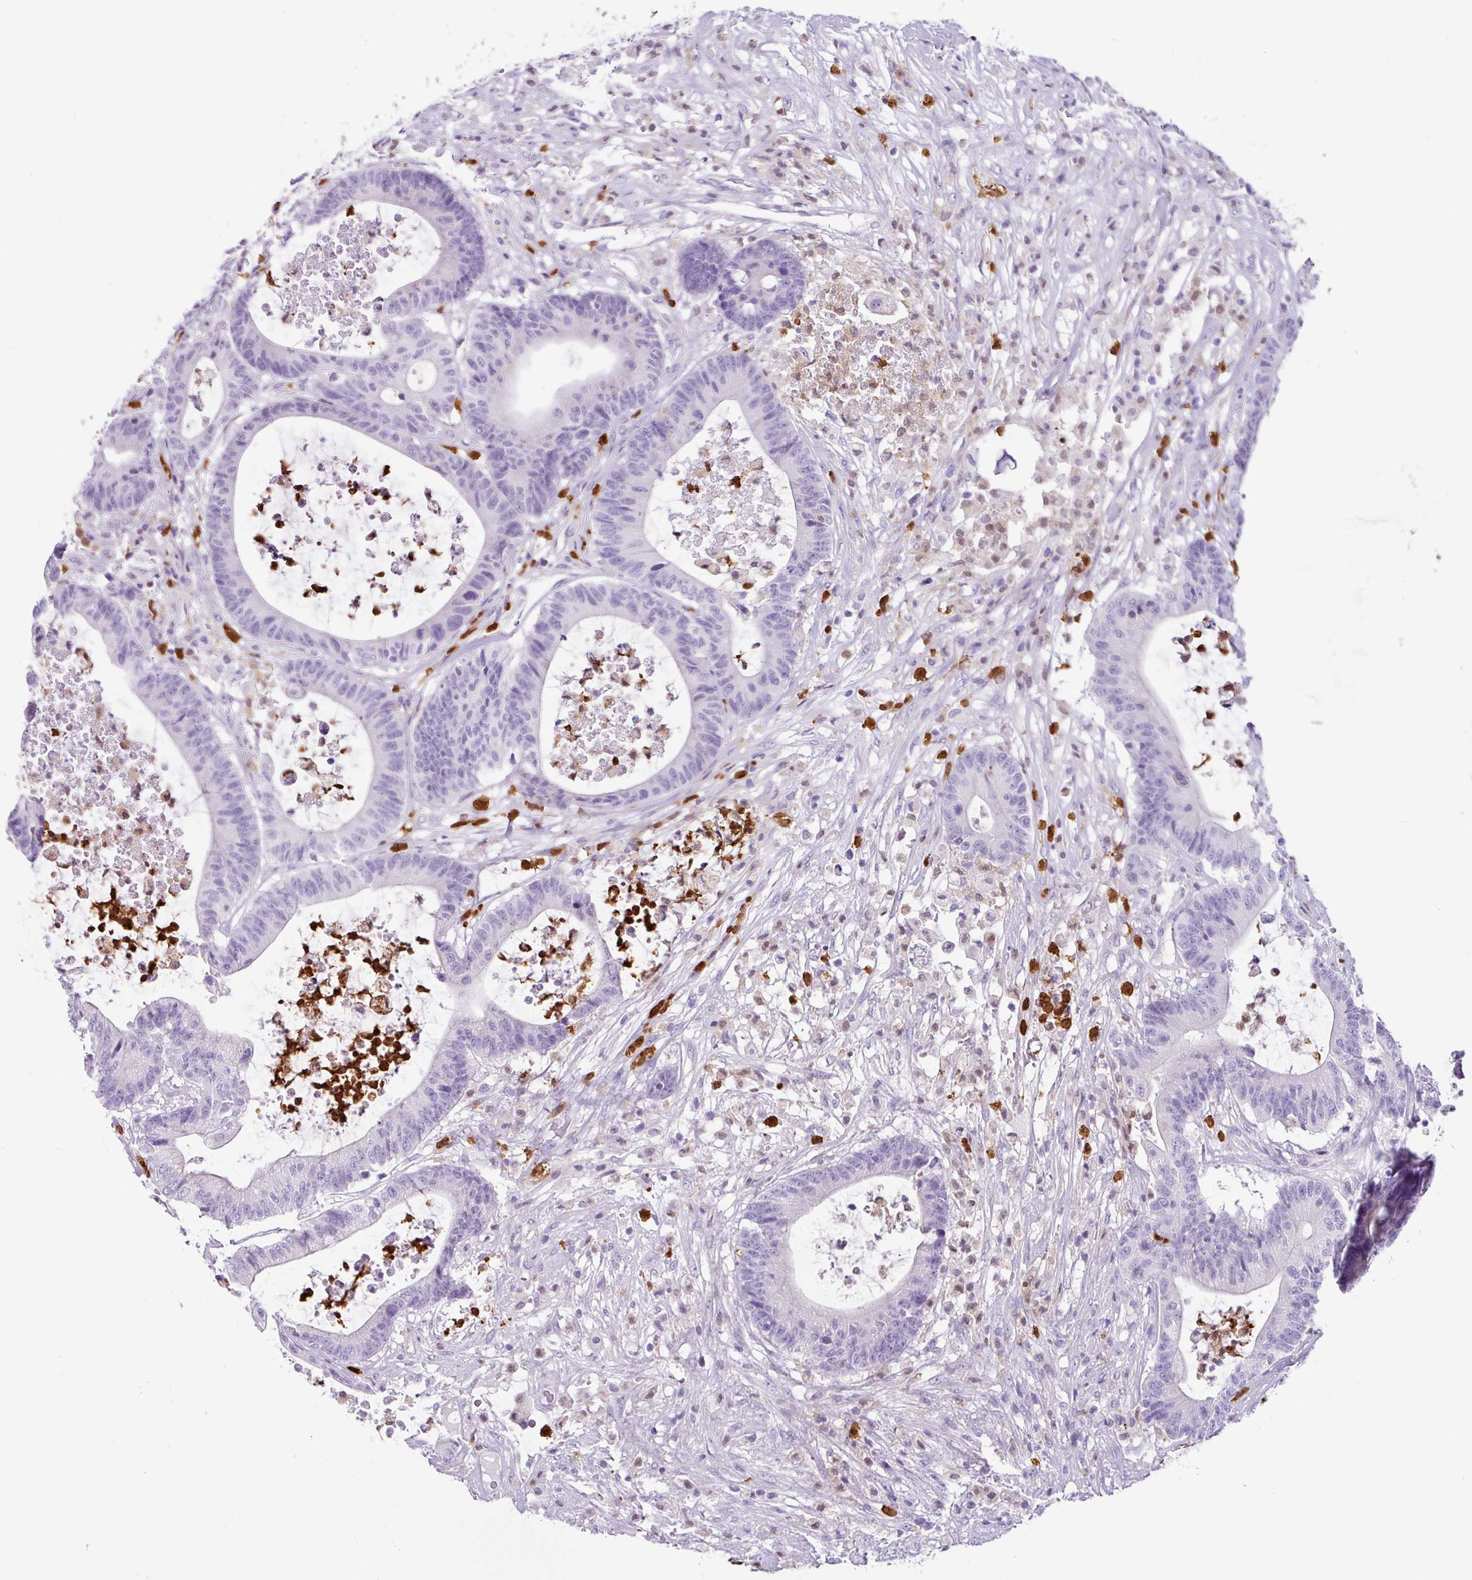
{"staining": {"intensity": "negative", "quantity": "none", "location": "none"}, "tissue": "colorectal cancer", "cell_type": "Tumor cells", "image_type": "cancer", "snomed": [{"axis": "morphology", "description": "Adenocarcinoma, NOS"}, {"axis": "topography", "description": "Colon"}], "caption": "A micrograph of colorectal cancer (adenocarcinoma) stained for a protein reveals no brown staining in tumor cells. (Stains: DAB (3,3'-diaminobenzidine) IHC with hematoxylin counter stain, Microscopy: brightfield microscopy at high magnification).", "gene": "SH2D3C", "patient": {"sex": "female", "age": 84}}